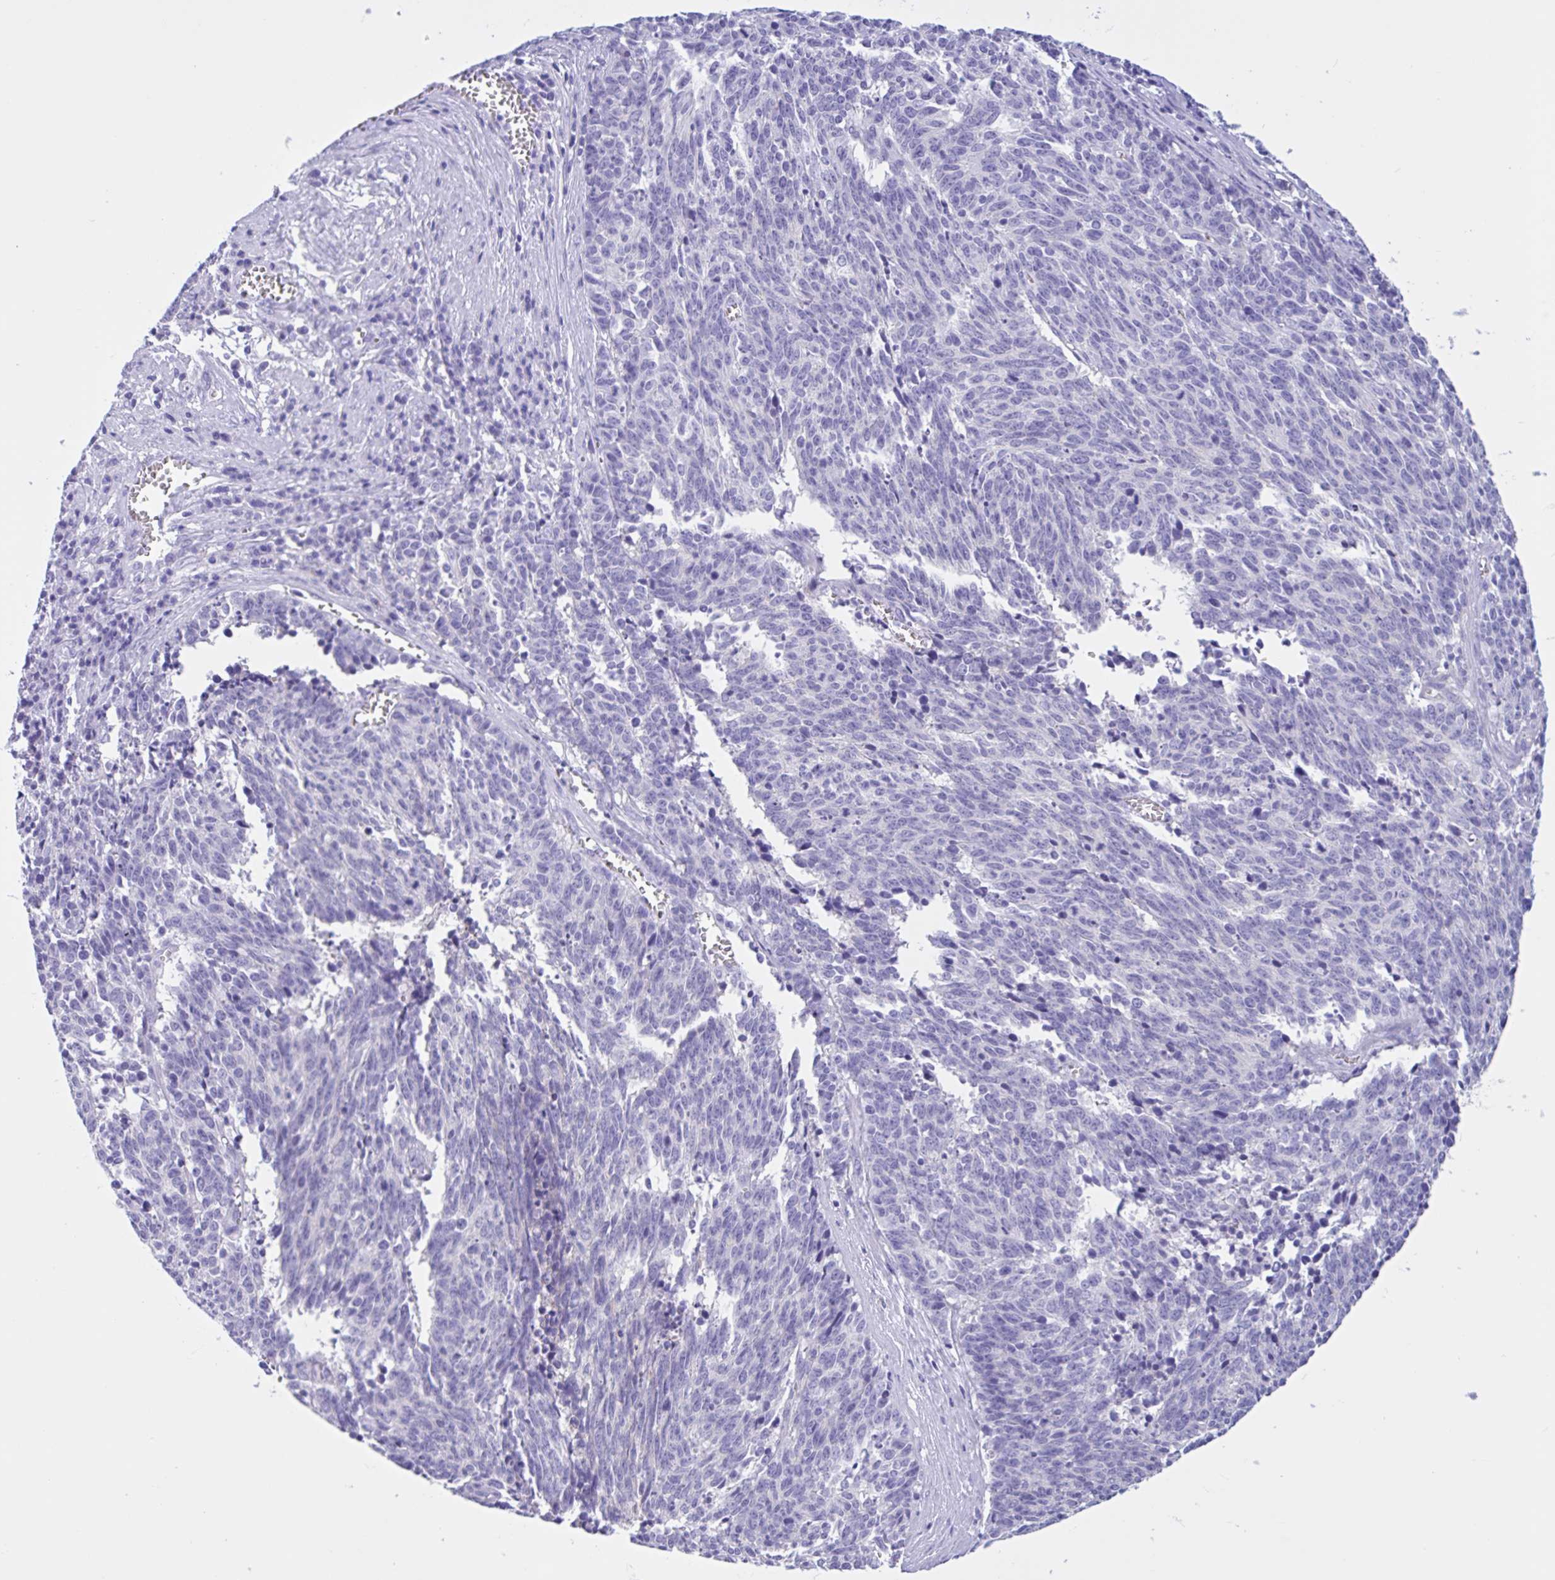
{"staining": {"intensity": "negative", "quantity": "none", "location": "none"}, "tissue": "cervical cancer", "cell_type": "Tumor cells", "image_type": "cancer", "snomed": [{"axis": "morphology", "description": "Squamous cell carcinoma, NOS"}, {"axis": "topography", "description": "Cervix"}], "caption": "Cervical cancer was stained to show a protein in brown. There is no significant staining in tumor cells.", "gene": "OR4N4", "patient": {"sex": "female", "age": 29}}